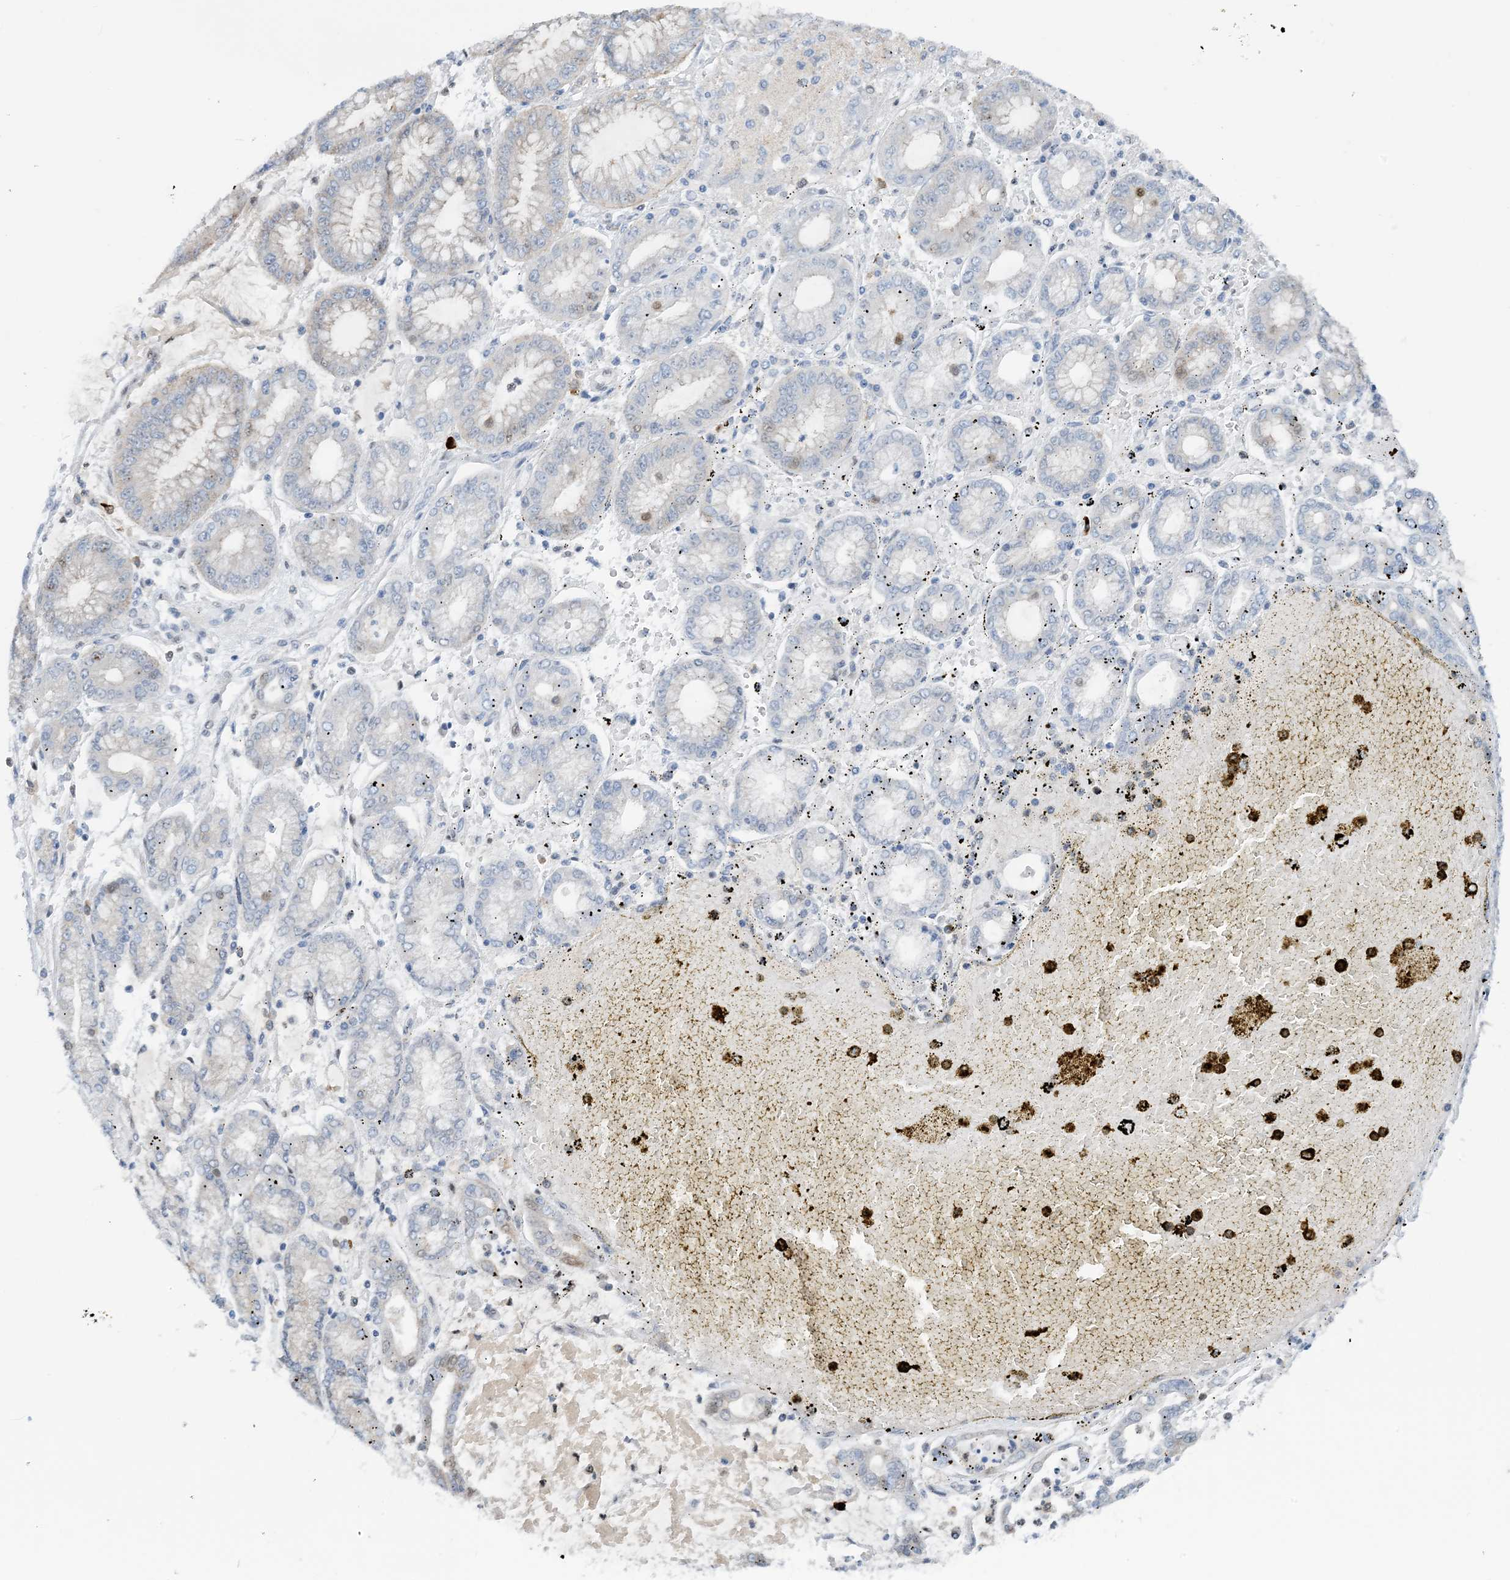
{"staining": {"intensity": "negative", "quantity": "none", "location": "none"}, "tissue": "stomach cancer", "cell_type": "Tumor cells", "image_type": "cancer", "snomed": [{"axis": "morphology", "description": "Adenocarcinoma, NOS"}, {"axis": "topography", "description": "Stomach"}], "caption": "Tumor cells are negative for protein expression in human stomach cancer. (Brightfield microscopy of DAB immunohistochemistry at high magnification).", "gene": "HEMK1", "patient": {"sex": "male", "age": 76}}